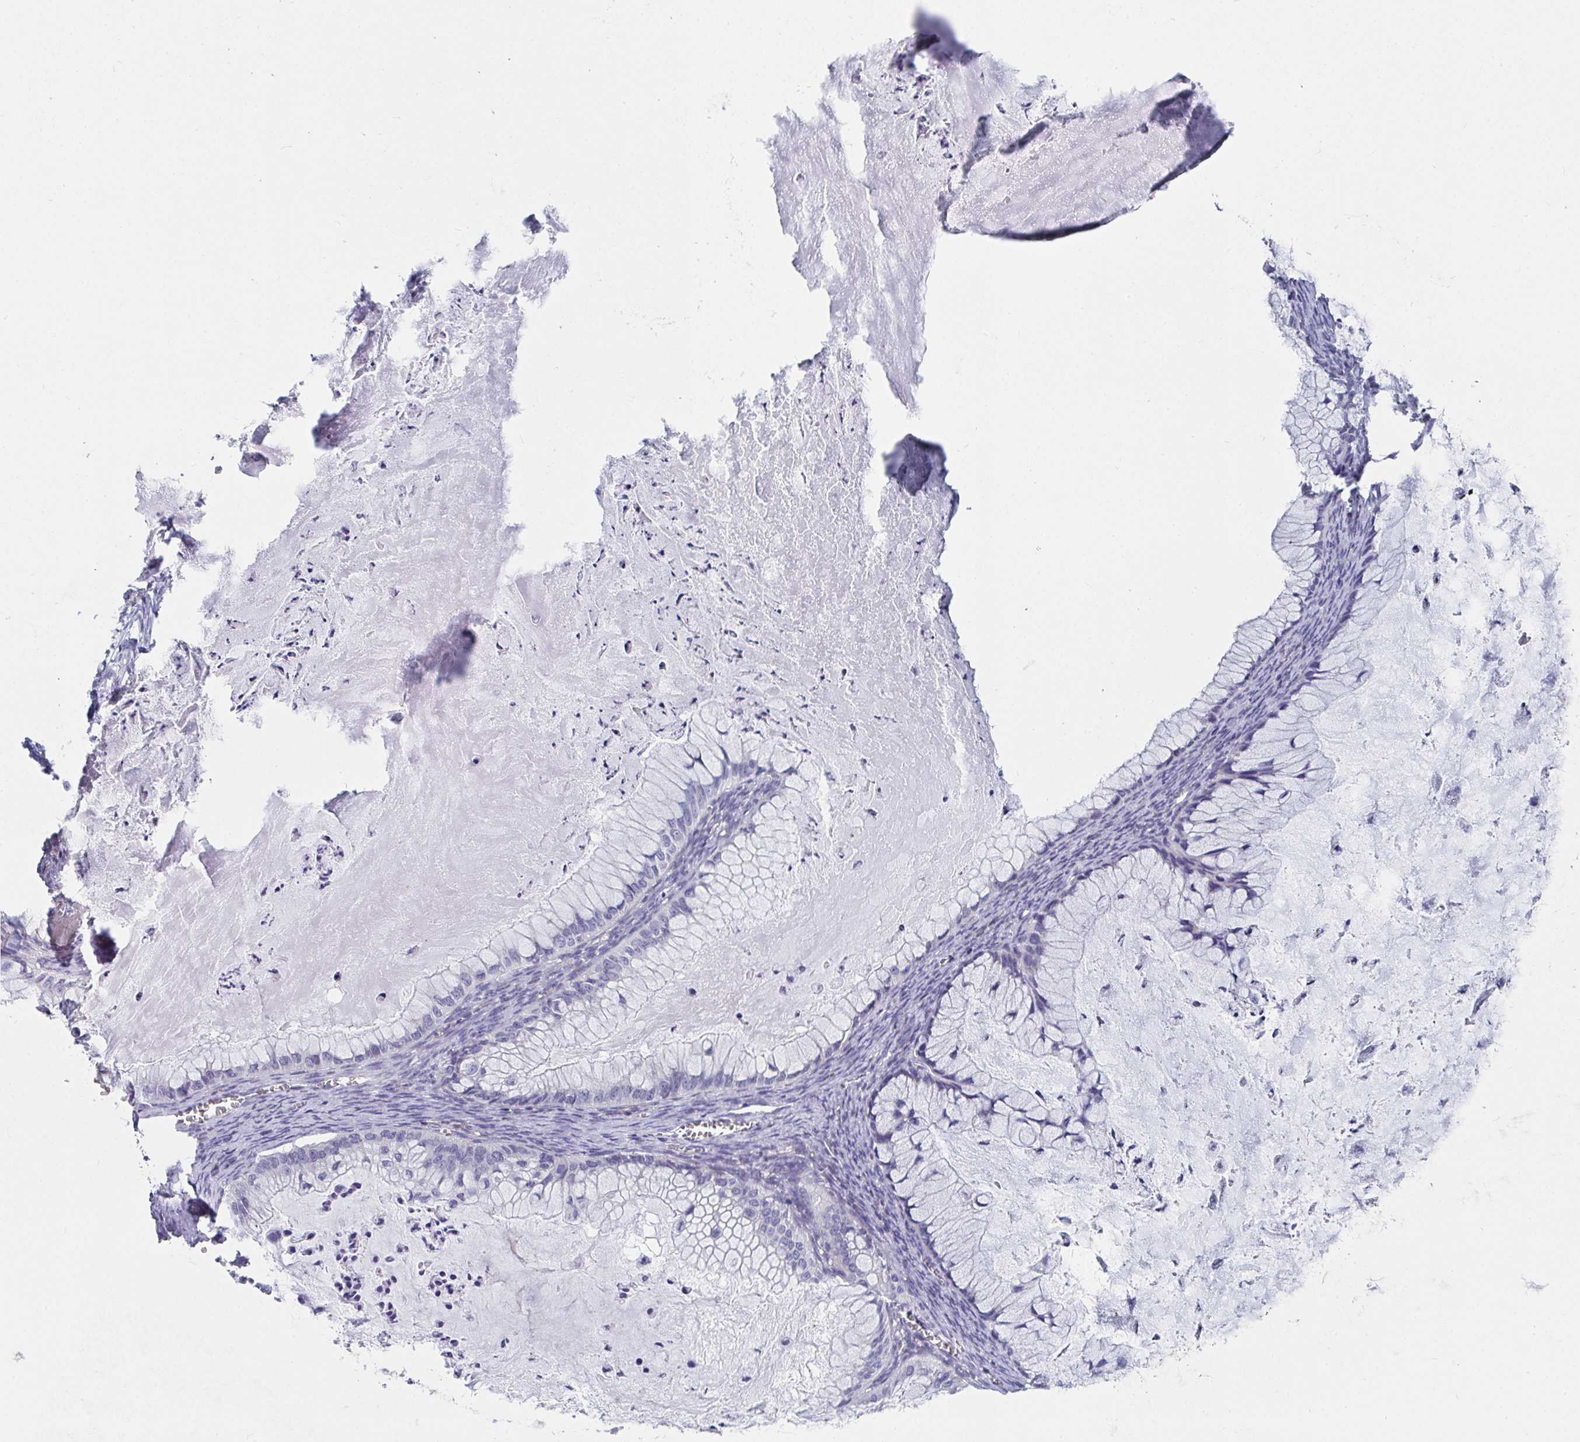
{"staining": {"intensity": "negative", "quantity": "none", "location": "none"}, "tissue": "ovarian cancer", "cell_type": "Tumor cells", "image_type": "cancer", "snomed": [{"axis": "morphology", "description": "Cystadenocarcinoma, mucinous, NOS"}, {"axis": "topography", "description": "Ovary"}], "caption": "Human ovarian cancer stained for a protein using immunohistochemistry exhibits no staining in tumor cells.", "gene": "TAS2R39", "patient": {"sex": "female", "age": 72}}